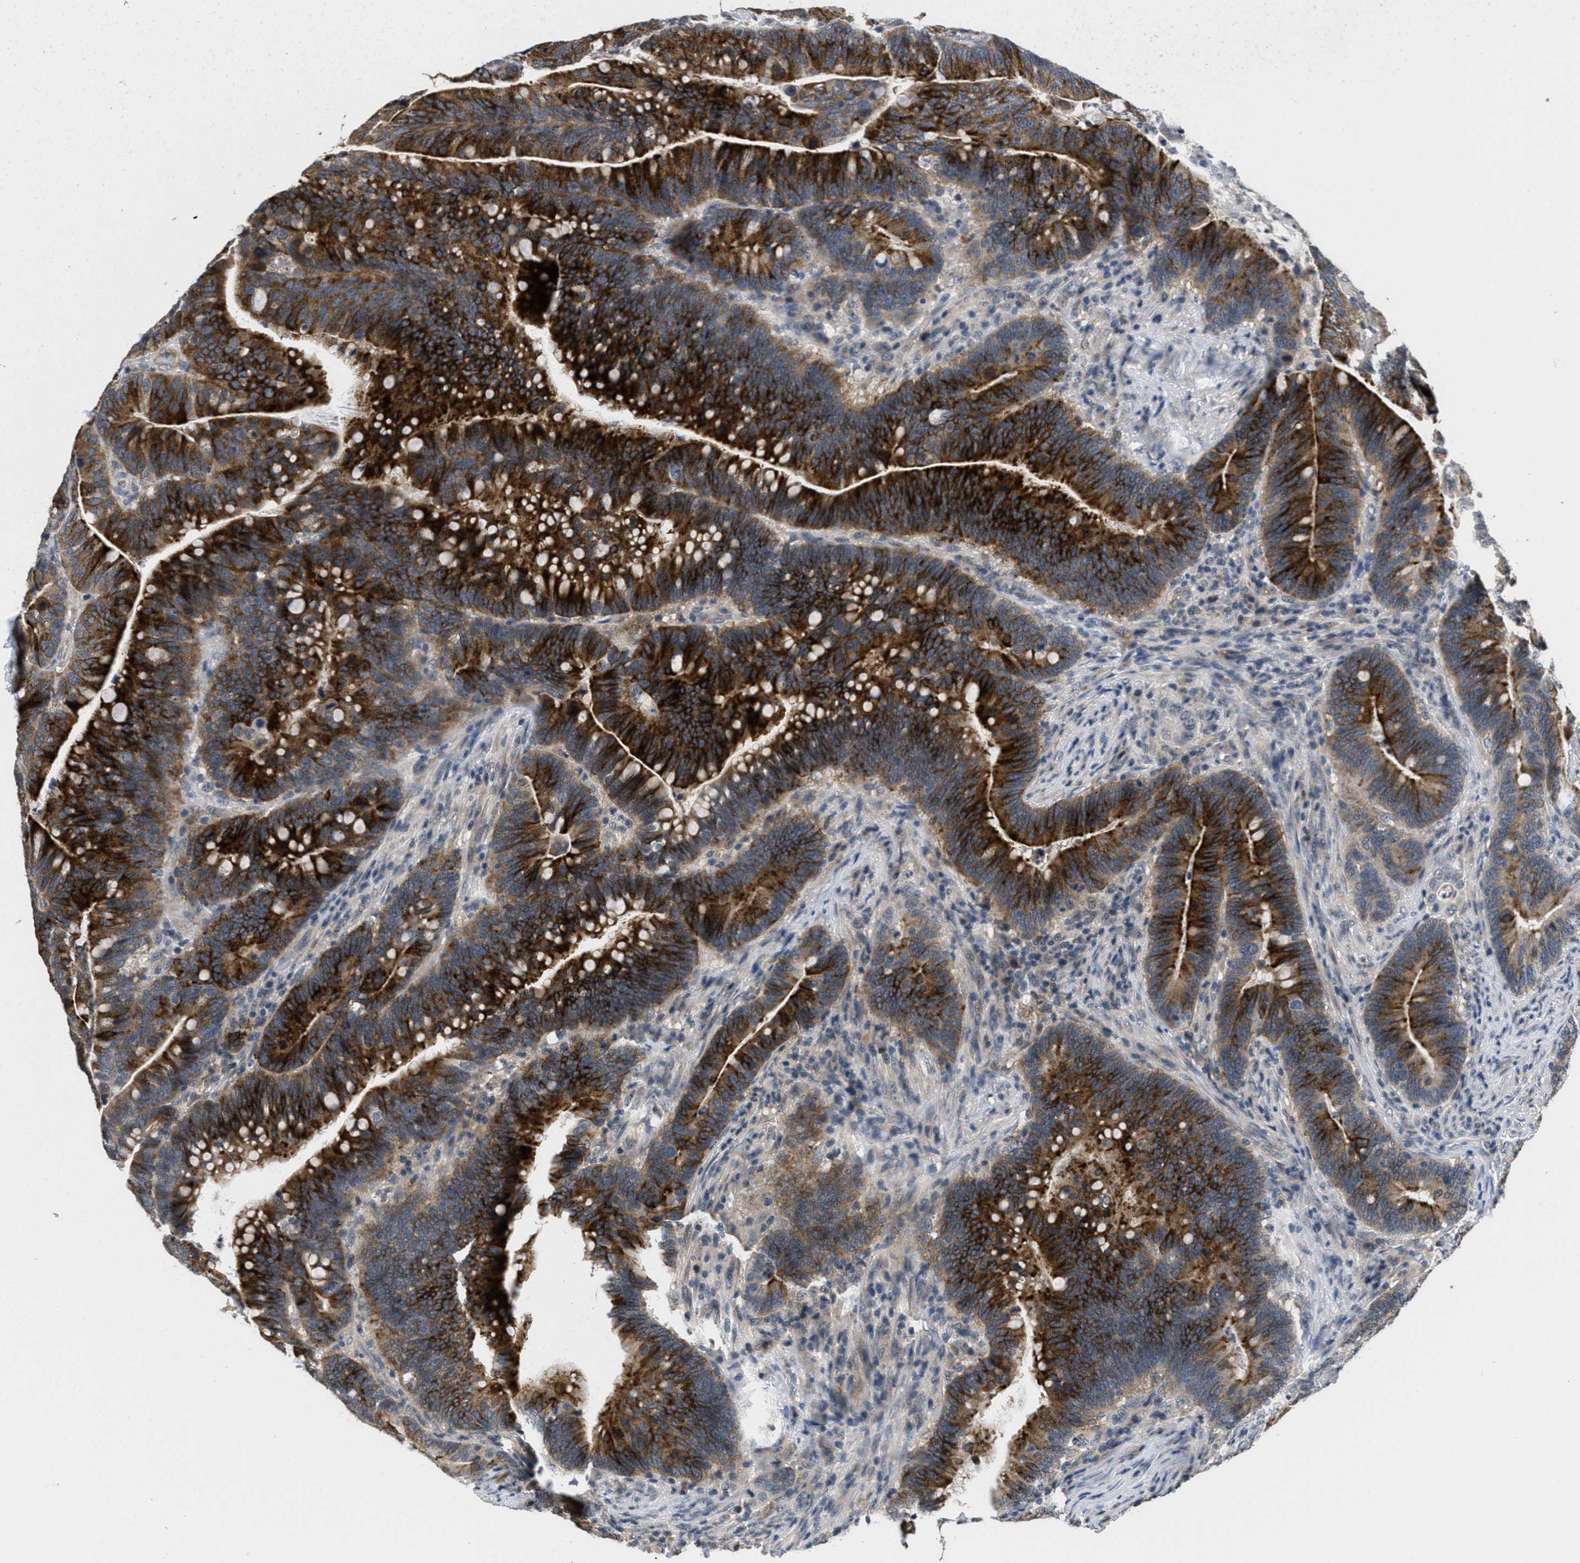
{"staining": {"intensity": "strong", "quantity": ">75%", "location": "cytoplasmic/membranous"}, "tissue": "colorectal cancer", "cell_type": "Tumor cells", "image_type": "cancer", "snomed": [{"axis": "morphology", "description": "Normal tissue, NOS"}, {"axis": "morphology", "description": "Adenocarcinoma, NOS"}, {"axis": "topography", "description": "Colon"}], "caption": "A brown stain labels strong cytoplasmic/membranous positivity of a protein in human colorectal cancer tumor cells. (Brightfield microscopy of DAB IHC at high magnification).", "gene": "ANGPT1", "patient": {"sex": "female", "age": 66}}